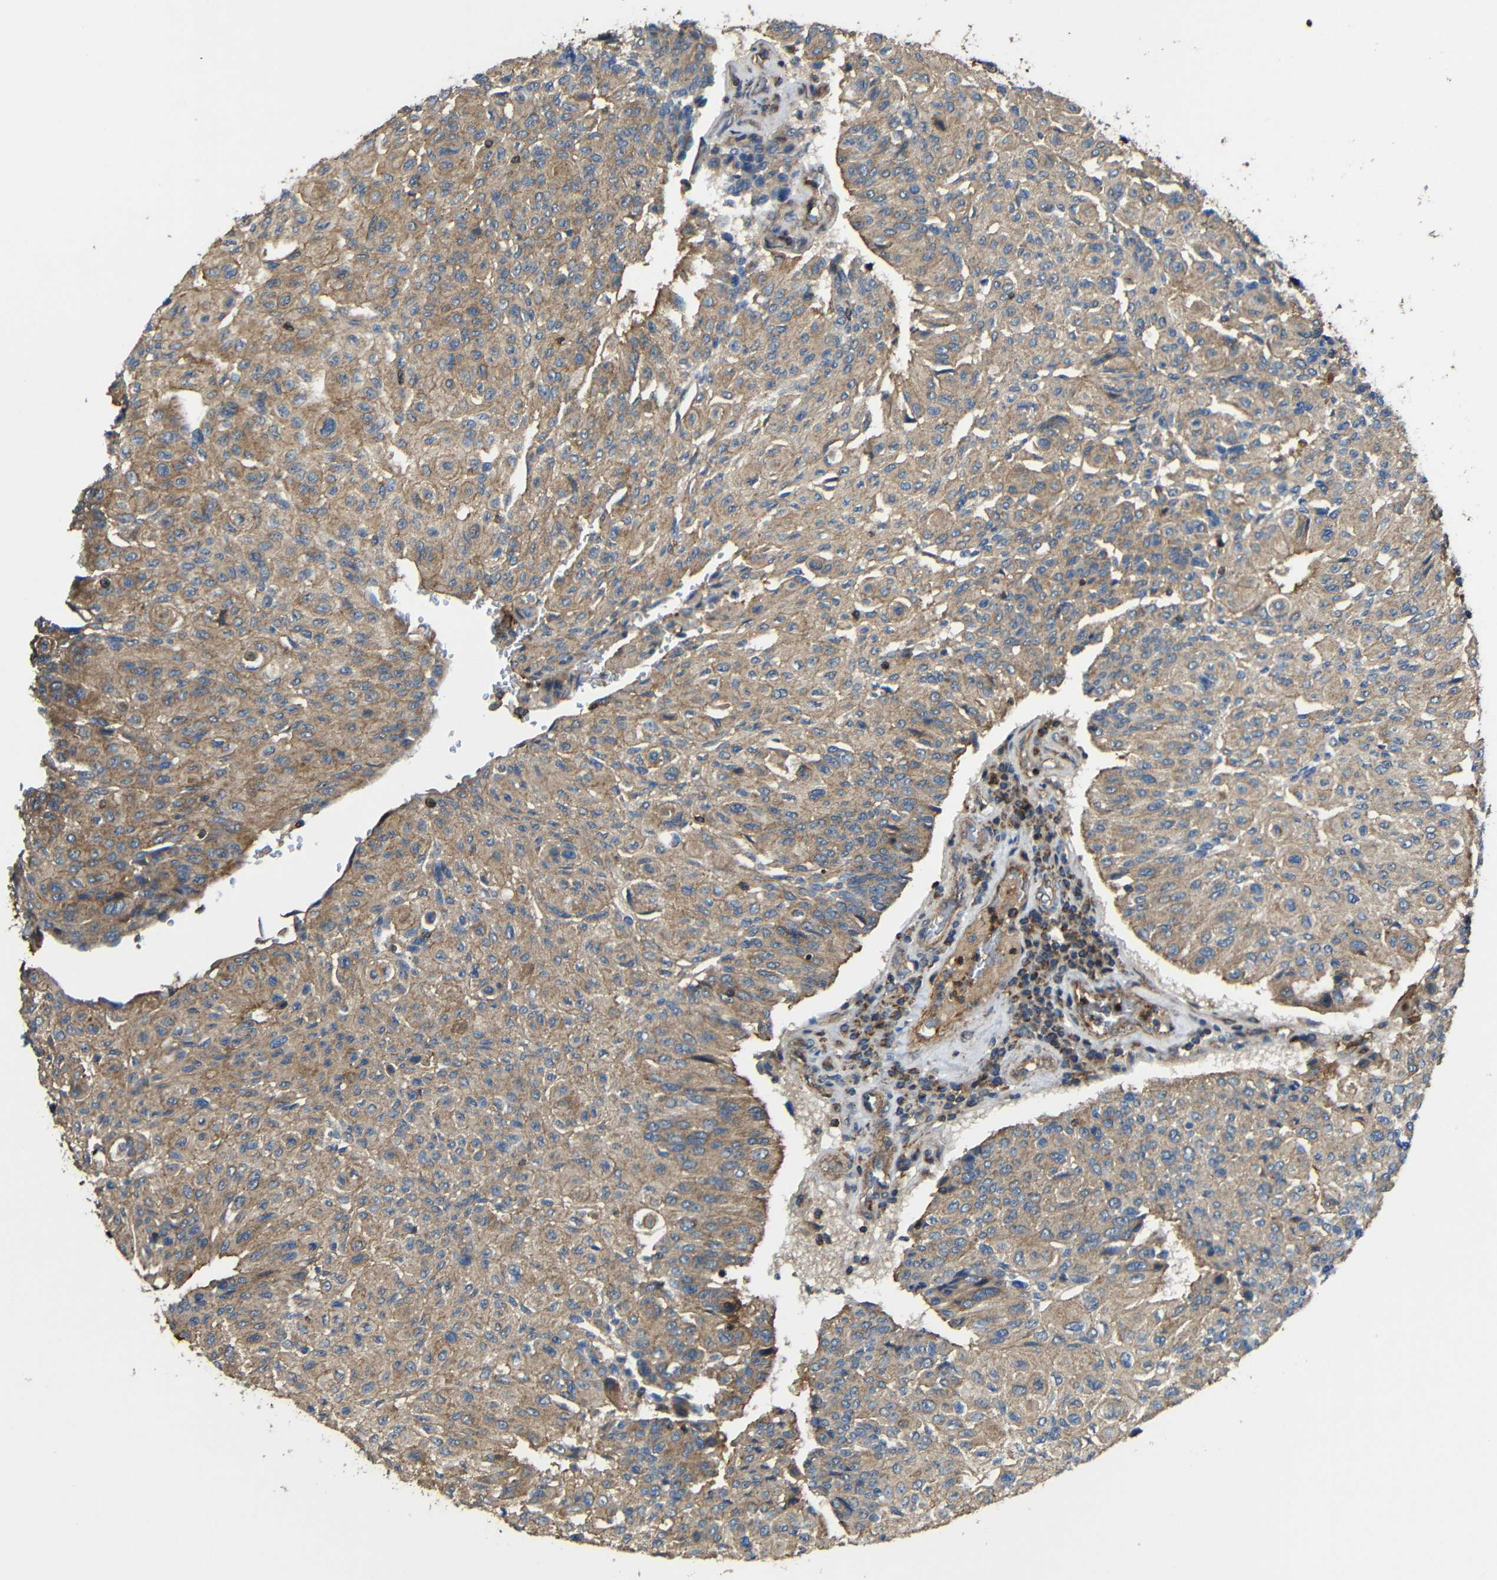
{"staining": {"intensity": "moderate", "quantity": ">75%", "location": "cytoplasmic/membranous"}, "tissue": "urothelial cancer", "cell_type": "Tumor cells", "image_type": "cancer", "snomed": [{"axis": "morphology", "description": "Urothelial carcinoma, High grade"}, {"axis": "topography", "description": "Urinary bladder"}], "caption": "Urothelial cancer stained with IHC reveals moderate cytoplasmic/membranous positivity in about >75% of tumor cells. Ihc stains the protein of interest in brown and the nuclei are stained blue.", "gene": "PTCH1", "patient": {"sex": "male", "age": 66}}